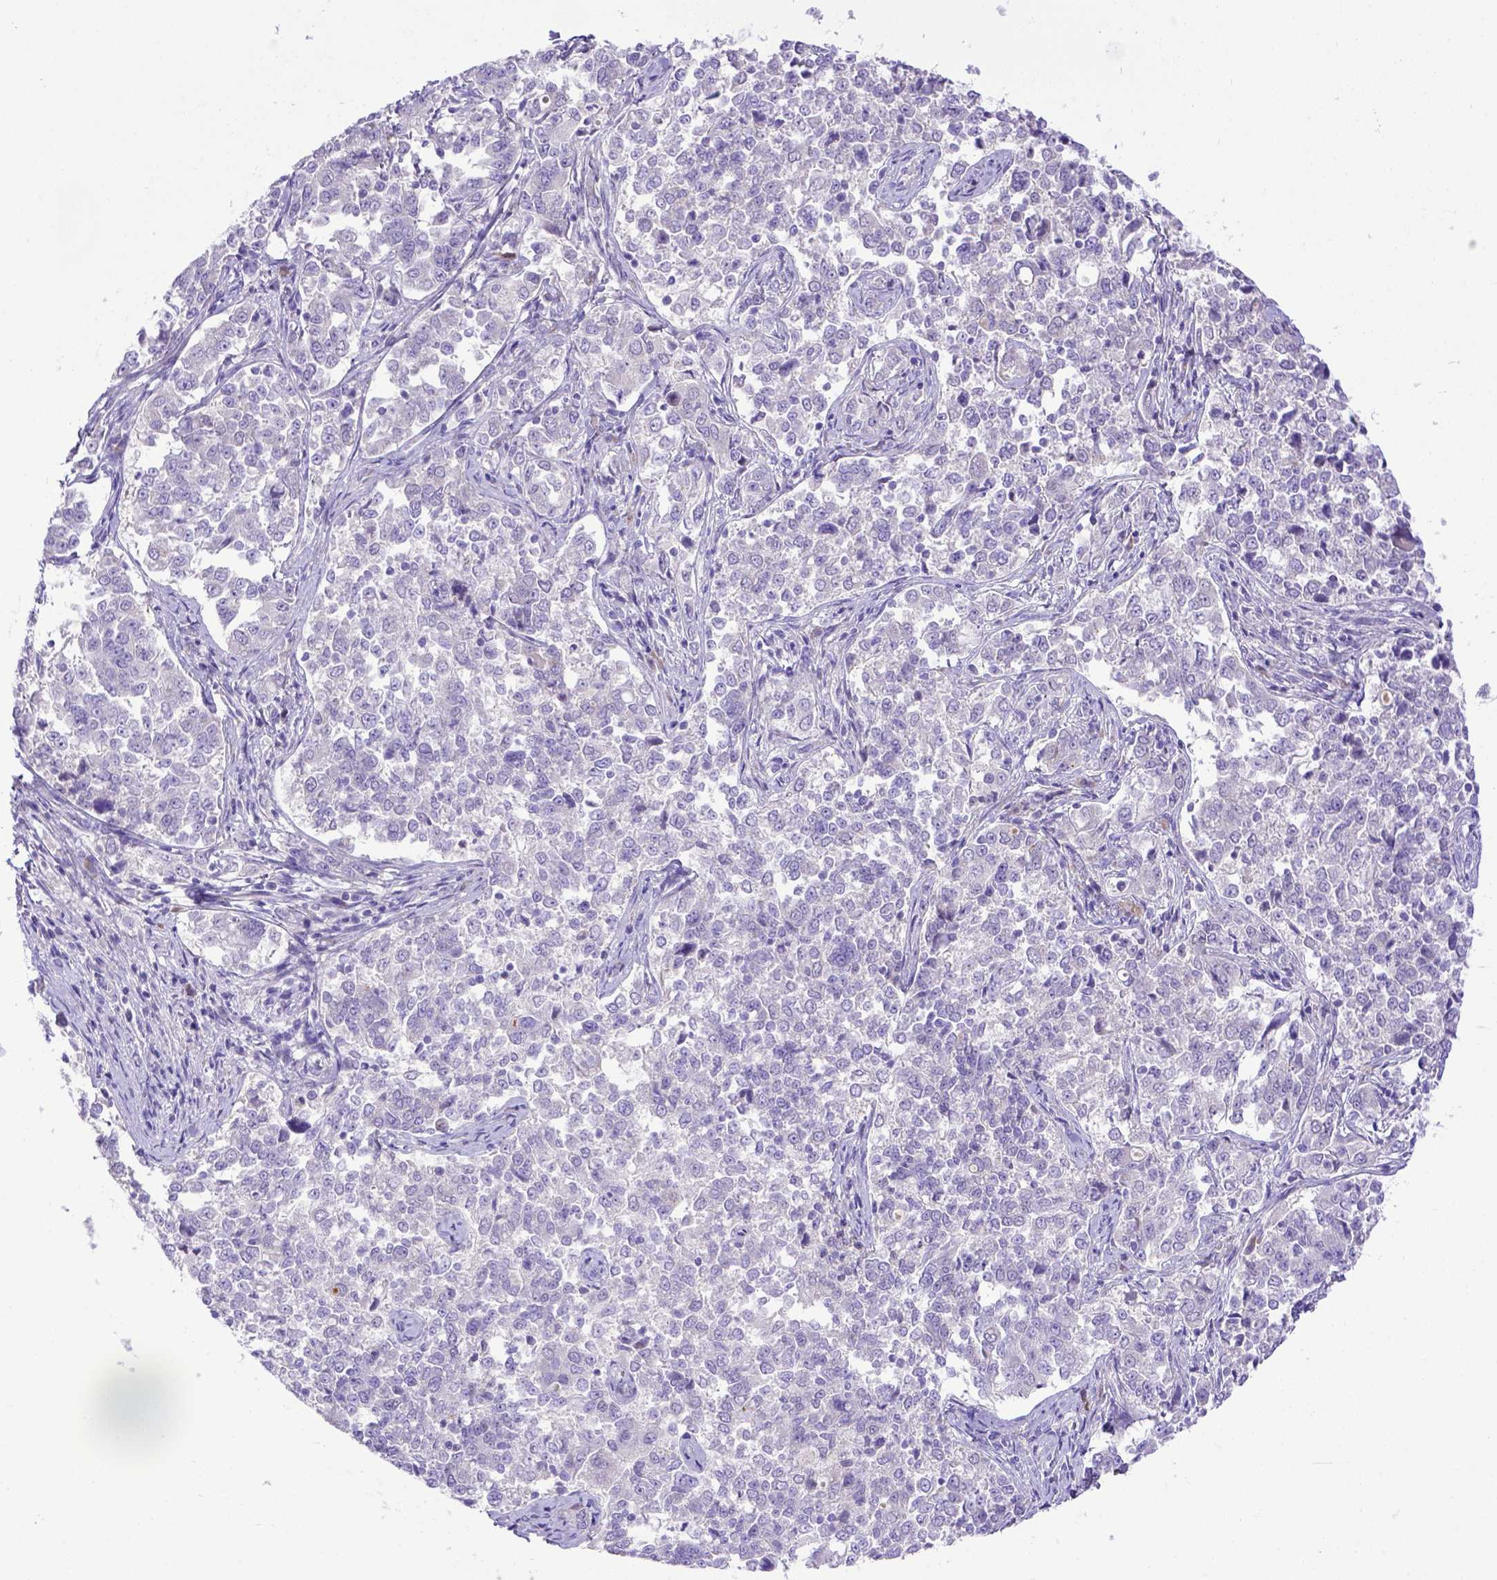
{"staining": {"intensity": "negative", "quantity": "none", "location": "none"}, "tissue": "endometrial cancer", "cell_type": "Tumor cells", "image_type": "cancer", "snomed": [{"axis": "morphology", "description": "Adenocarcinoma, NOS"}, {"axis": "topography", "description": "Endometrium"}], "caption": "Immunohistochemical staining of endometrial cancer (adenocarcinoma) exhibits no significant positivity in tumor cells.", "gene": "CFAP300", "patient": {"sex": "female", "age": 43}}